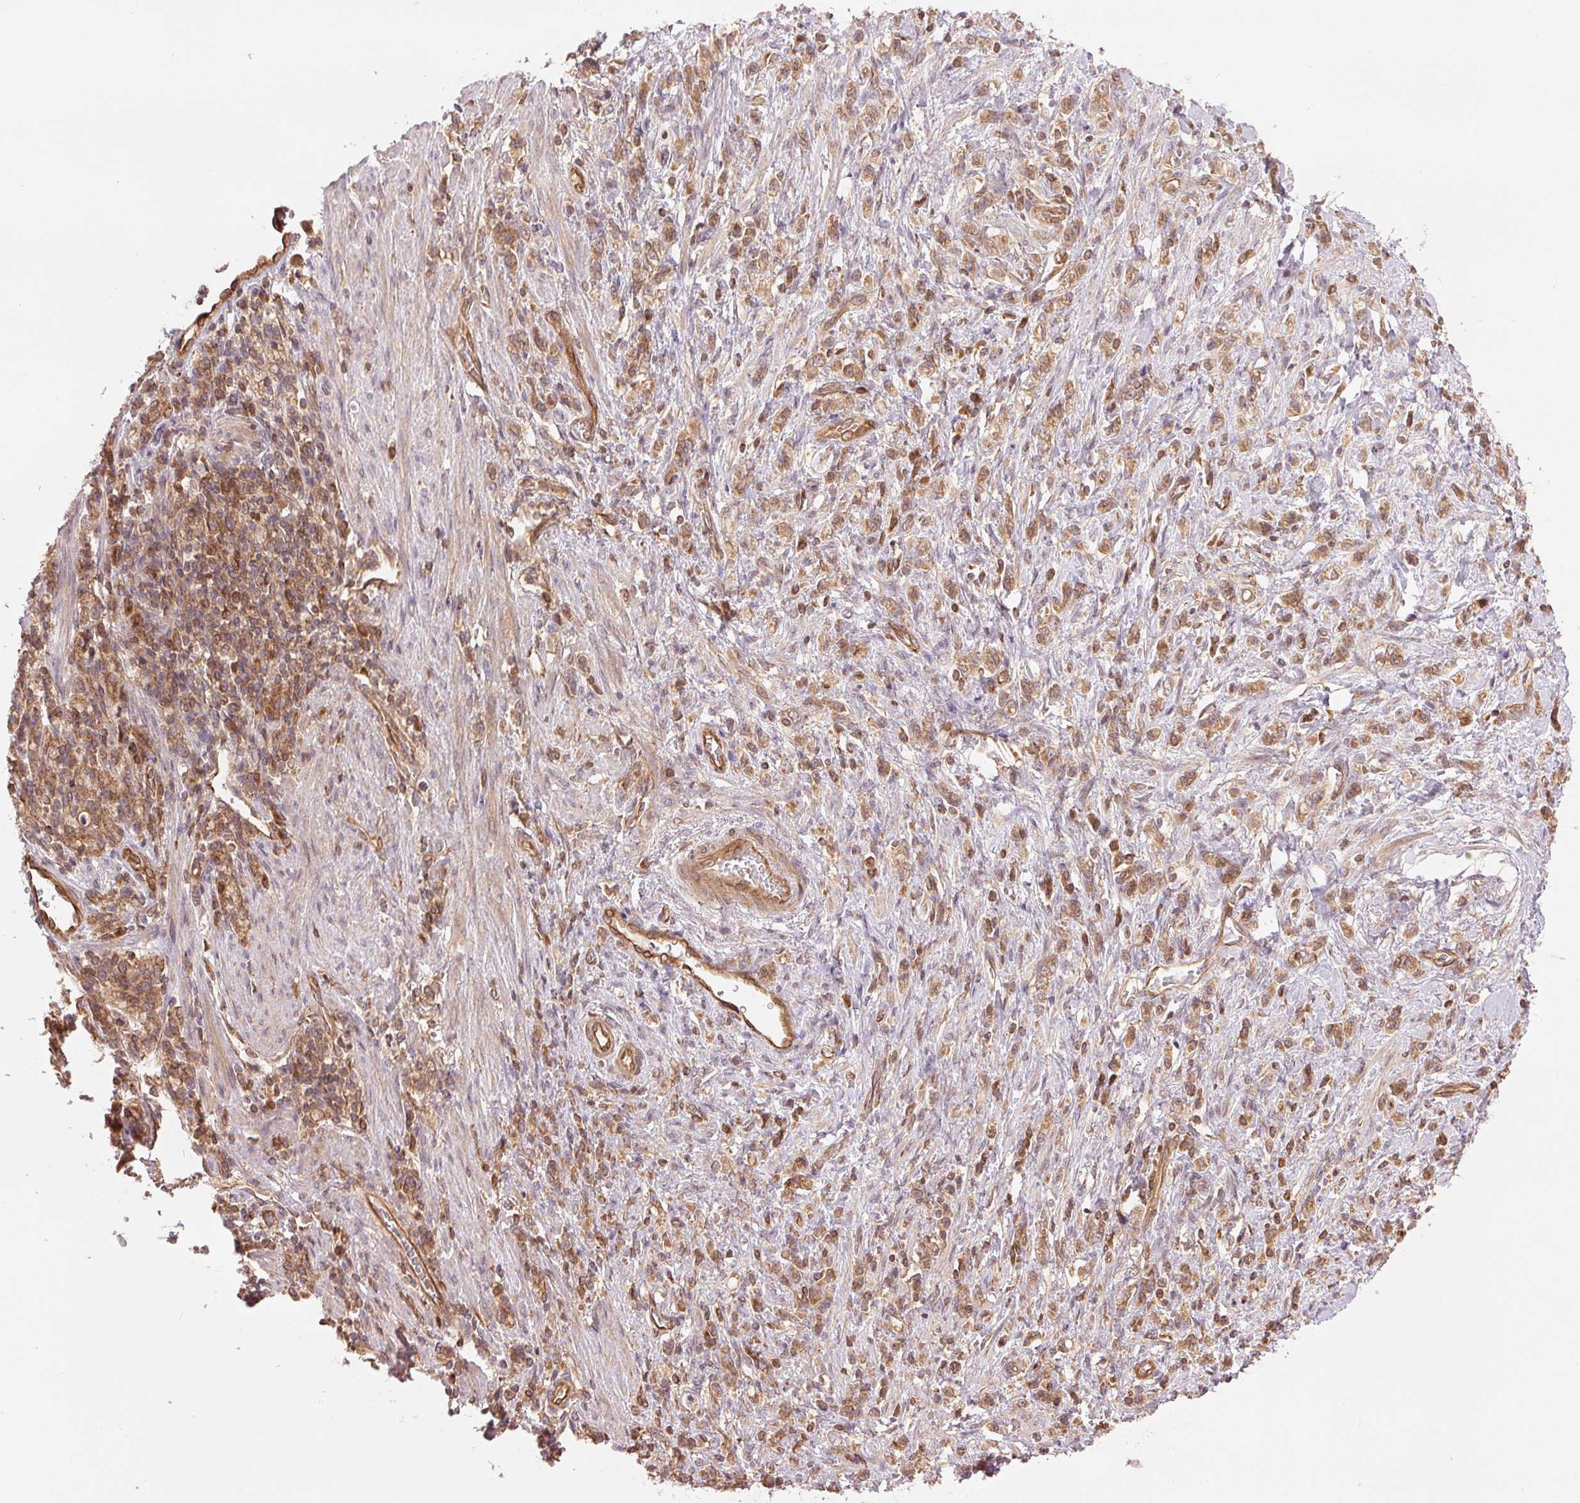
{"staining": {"intensity": "moderate", "quantity": ">75%", "location": "cytoplasmic/membranous"}, "tissue": "stomach cancer", "cell_type": "Tumor cells", "image_type": "cancer", "snomed": [{"axis": "morphology", "description": "Adenocarcinoma, NOS"}, {"axis": "topography", "description": "Stomach"}], "caption": "There is medium levels of moderate cytoplasmic/membranous expression in tumor cells of adenocarcinoma (stomach), as demonstrated by immunohistochemical staining (brown color).", "gene": "STARD7", "patient": {"sex": "male", "age": 77}}